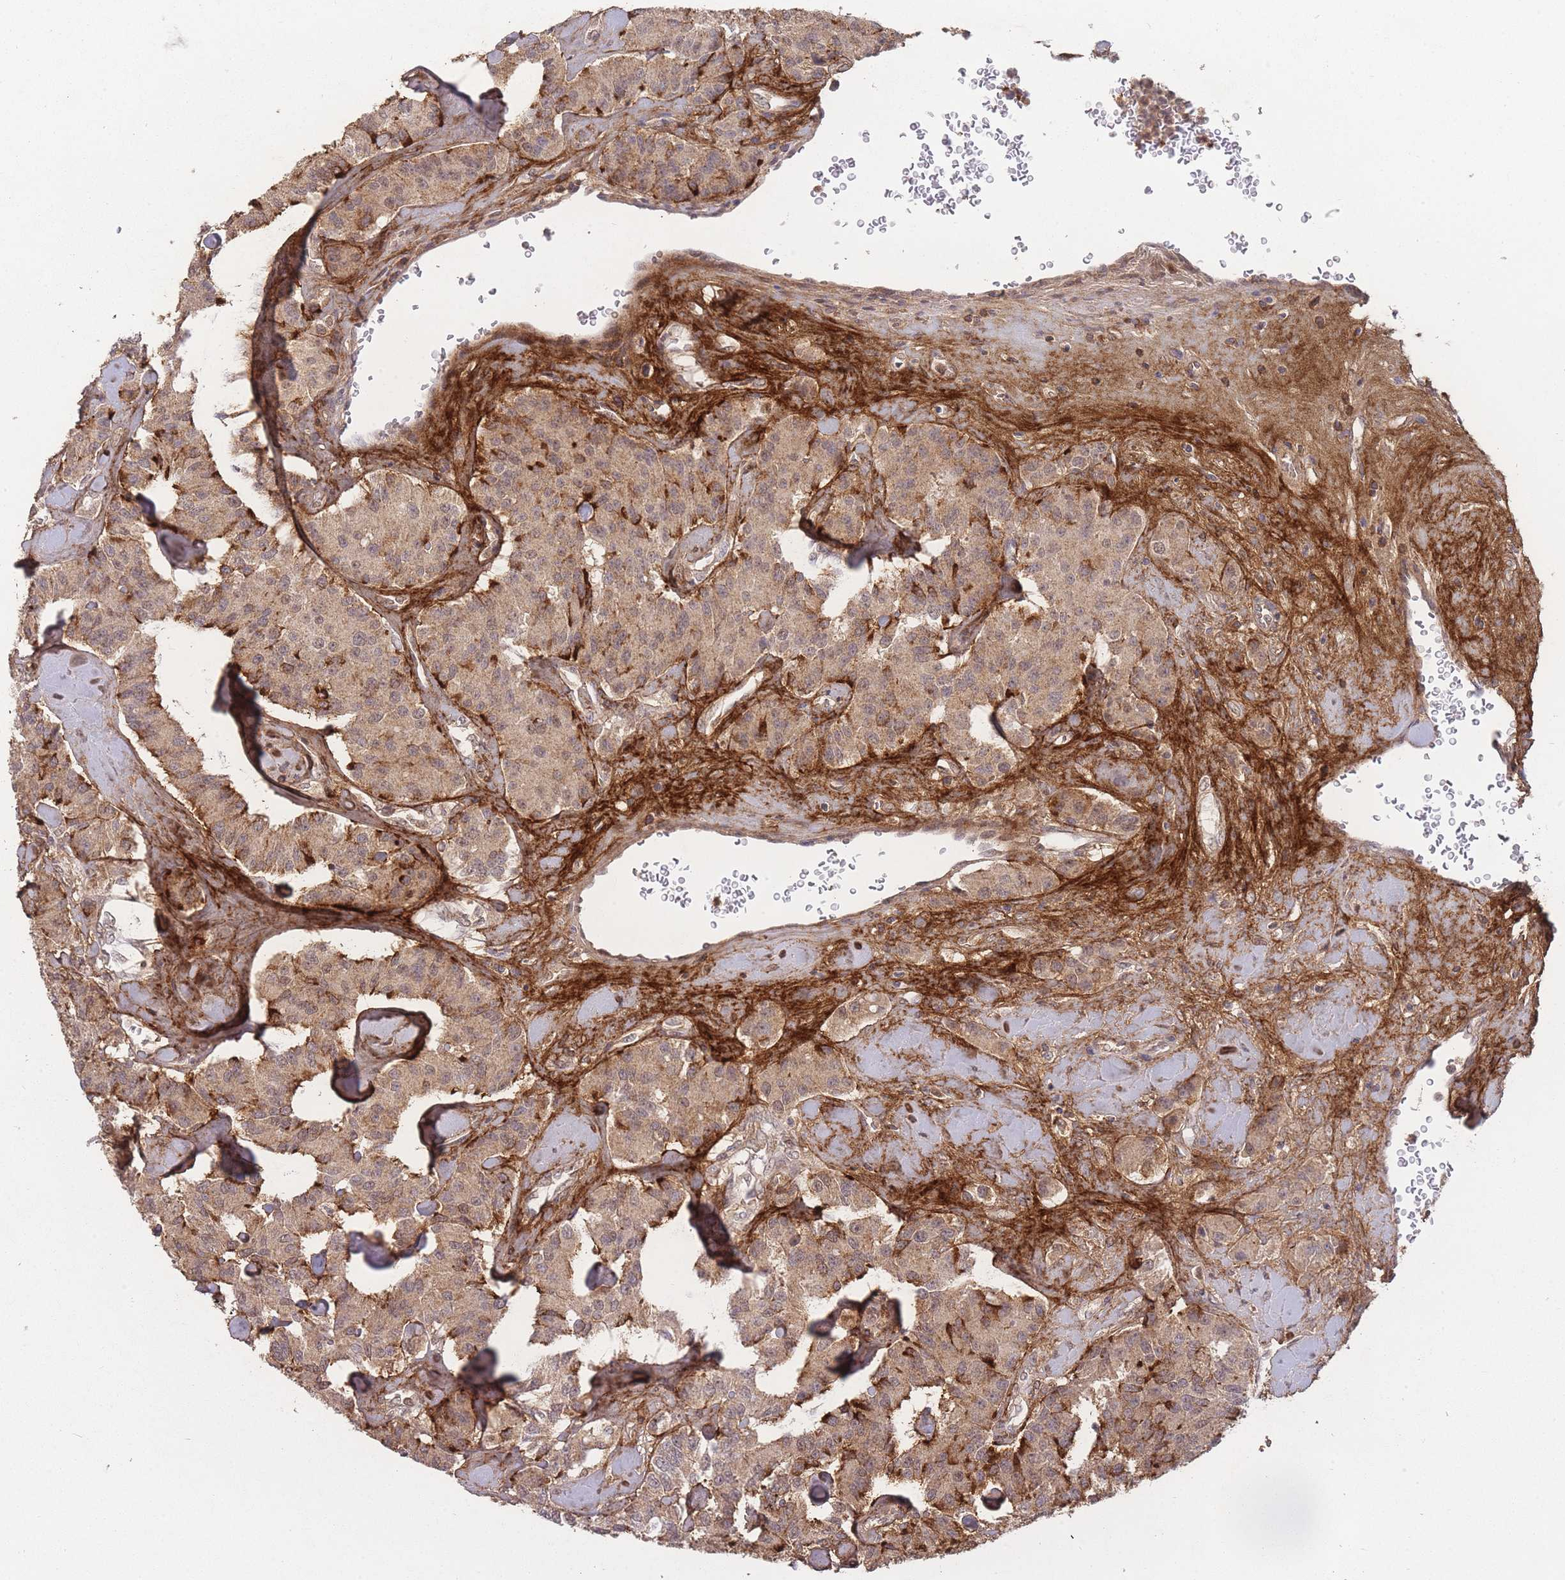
{"staining": {"intensity": "moderate", "quantity": ">75%", "location": "cytoplasmic/membranous,nuclear"}, "tissue": "carcinoid", "cell_type": "Tumor cells", "image_type": "cancer", "snomed": [{"axis": "morphology", "description": "Carcinoid, malignant, NOS"}, {"axis": "topography", "description": "Pancreas"}], "caption": "Immunohistochemical staining of carcinoid displays medium levels of moderate cytoplasmic/membranous and nuclear positivity in approximately >75% of tumor cells.", "gene": "RNF144B", "patient": {"sex": "male", "age": 41}}